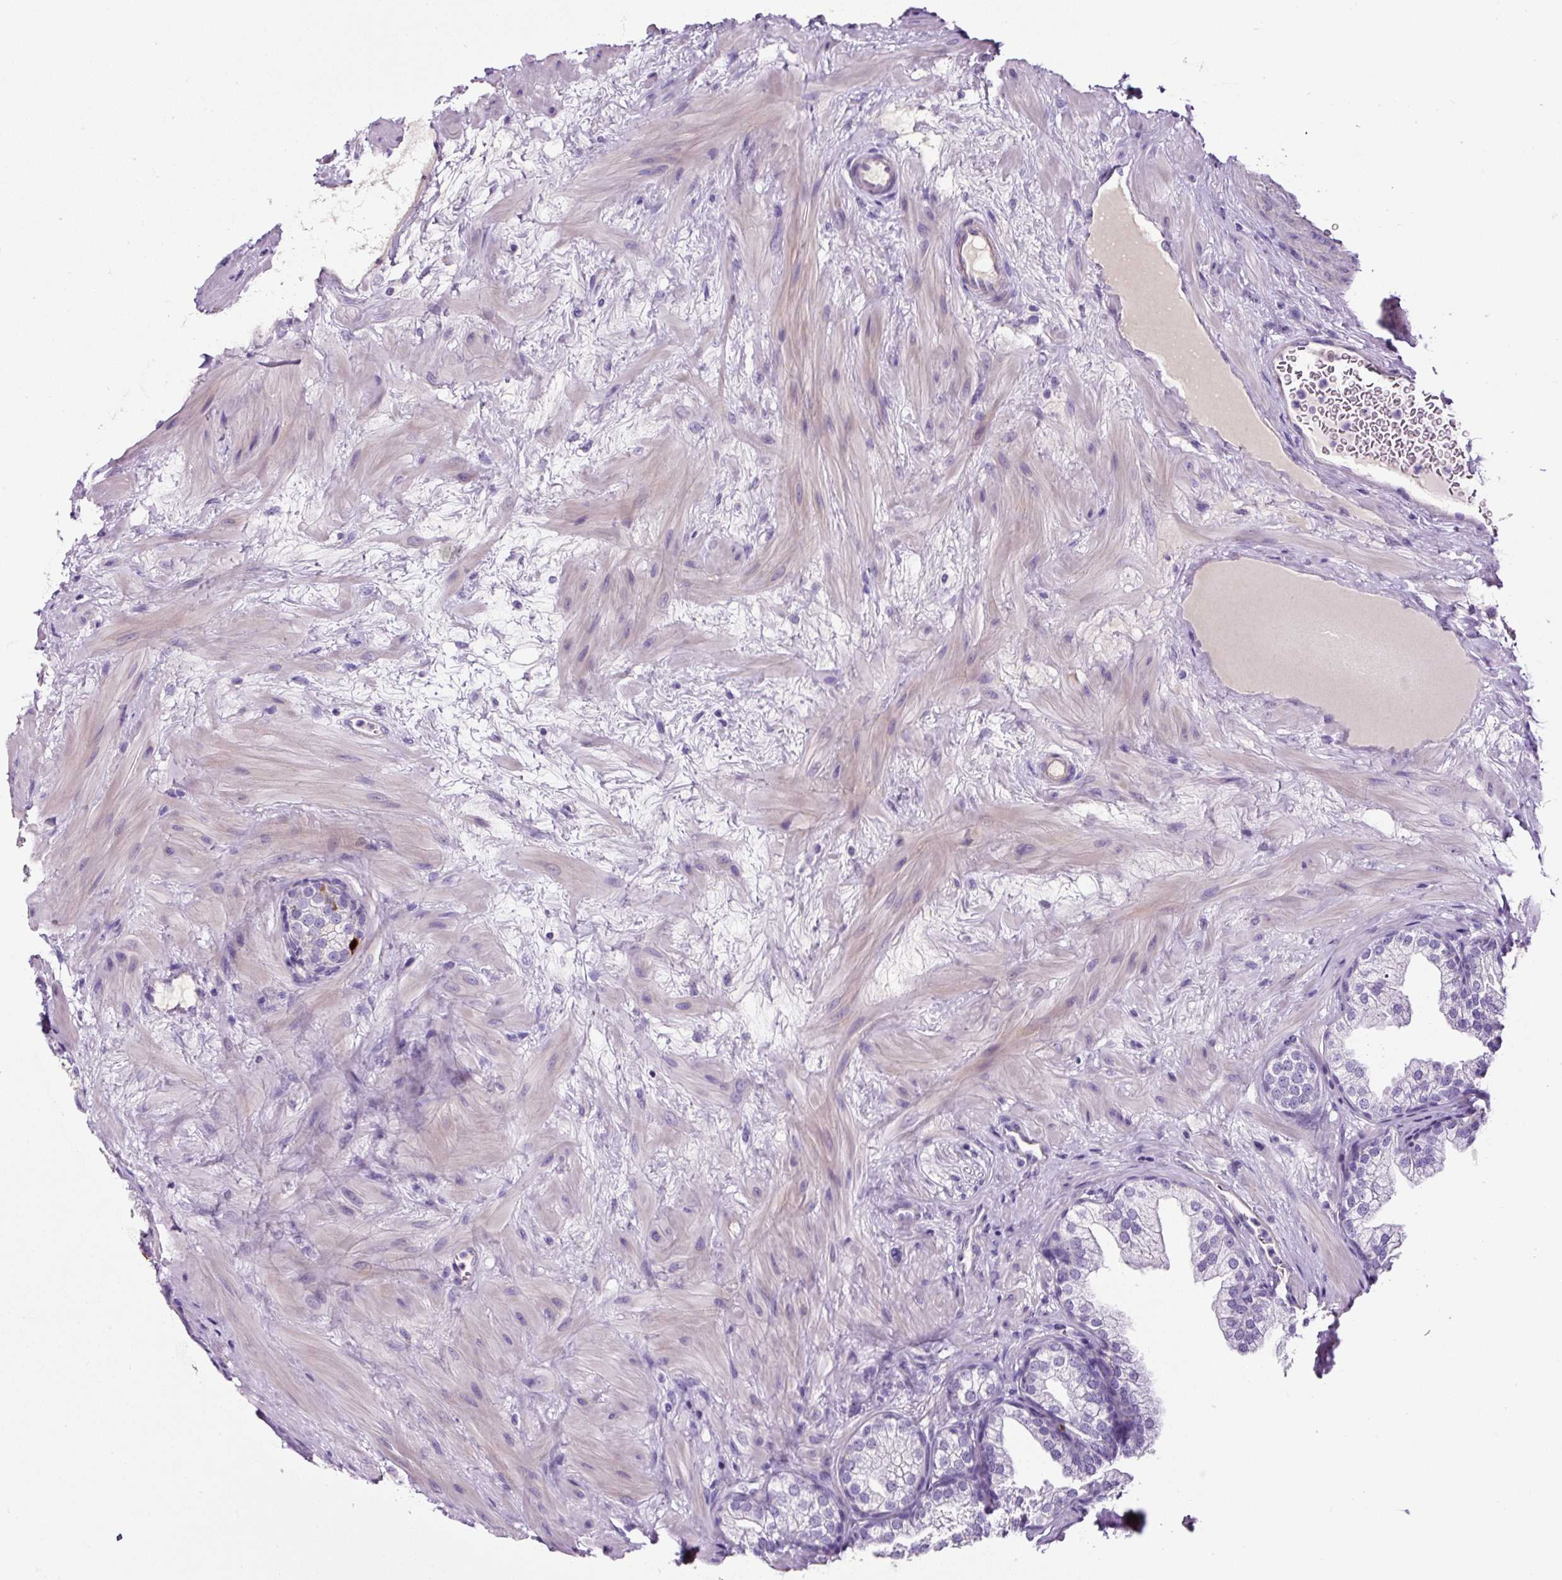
{"staining": {"intensity": "negative", "quantity": "none", "location": "none"}, "tissue": "prostate", "cell_type": "Glandular cells", "image_type": "normal", "snomed": [{"axis": "morphology", "description": "Normal tissue, NOS"}, {"axis": "topography", "description": "Prostate"}], "caption": "High magnification brightfield microscopy of benign prostate stained with DAB (brown) and counterstained with hematoxylin (blue): glandular cells show no significant positivity.", "gene": "OR14A2", "patient": {"sex": "male", "age": 37}}